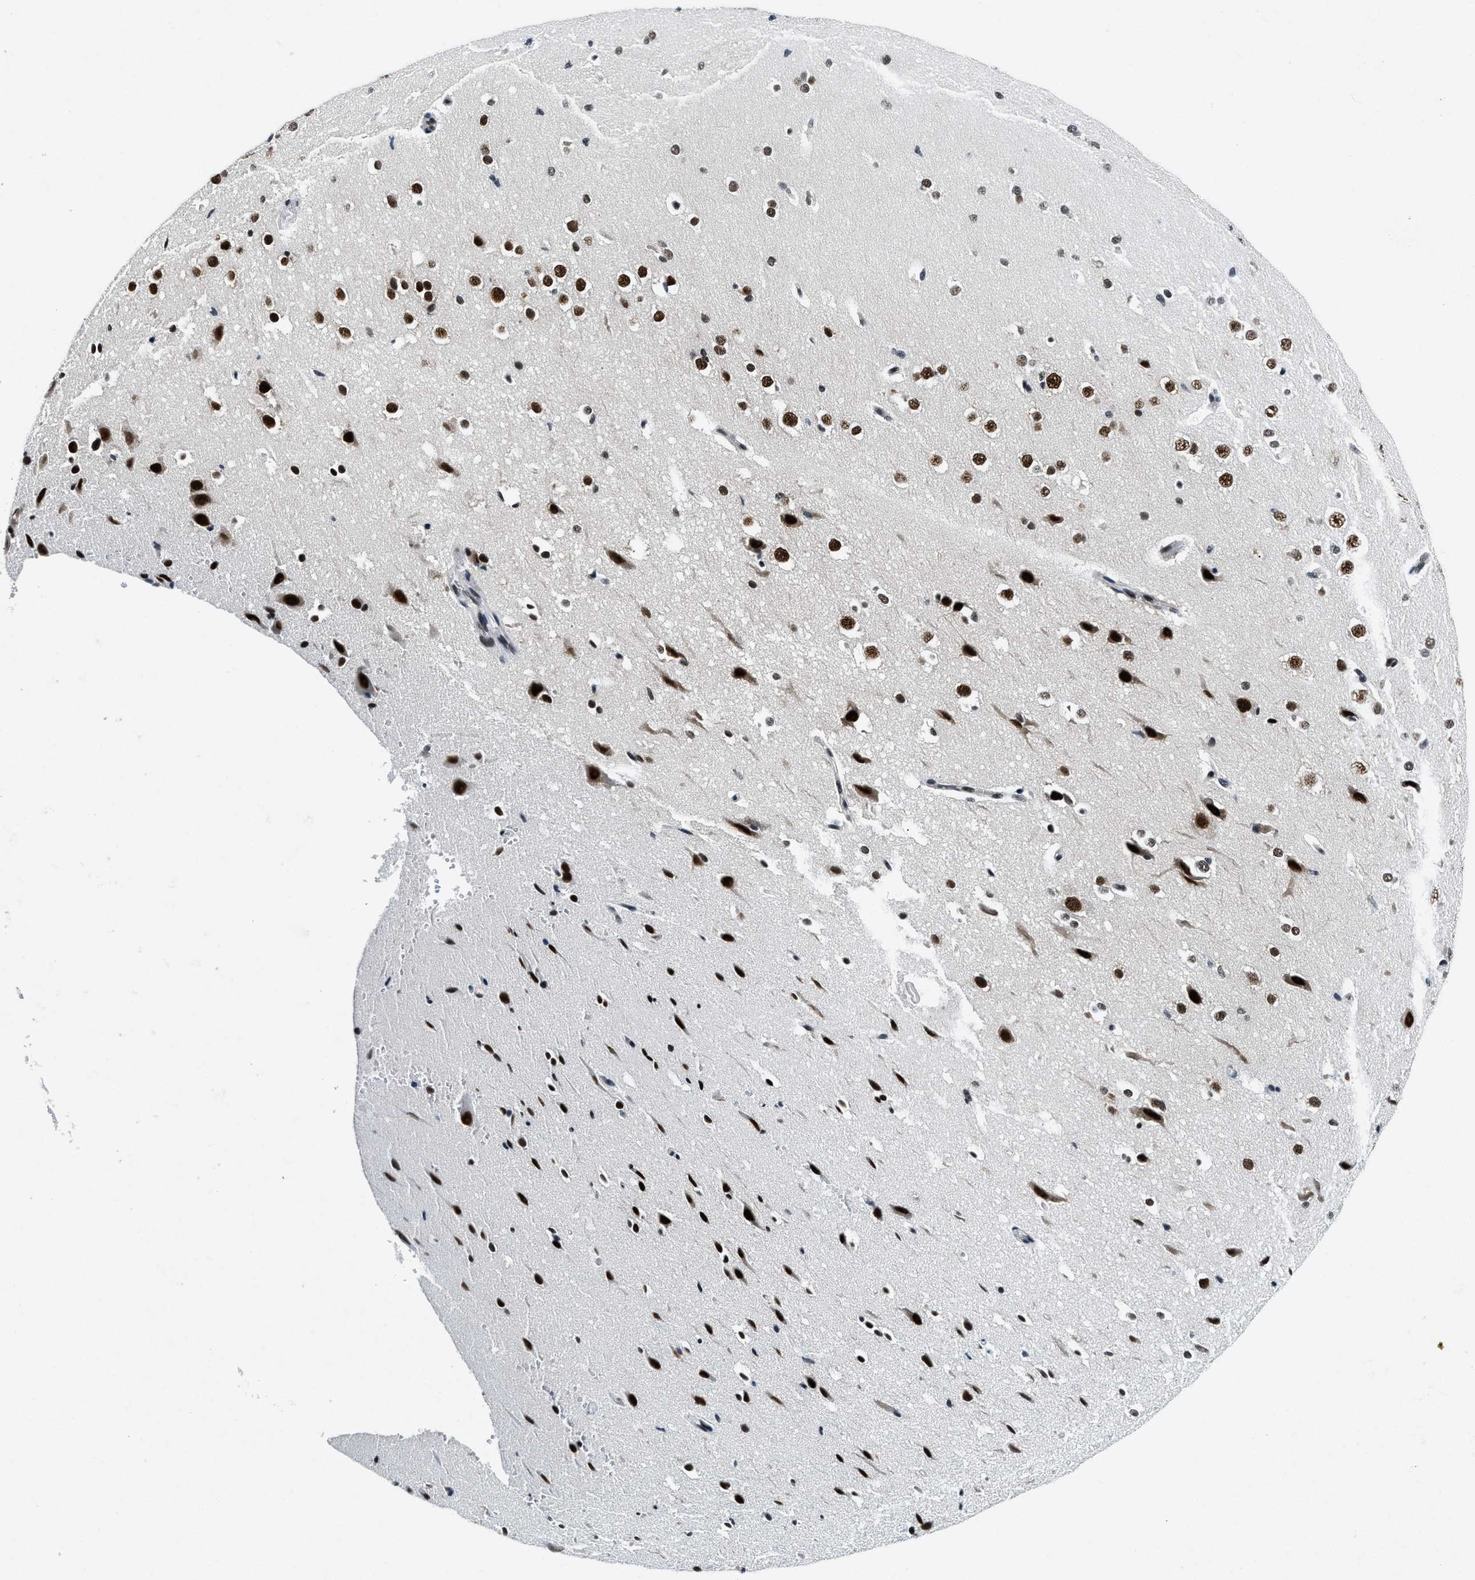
{"staining": {"intensity": "weak", "quantity": "25%-75%", "location": "nuclear"}, "tissue": "cerebral cortex", "cell_type": "Endothelial cells", "image_type": "normal", "snomed": [{"axis": "morphology", "description": "Normal tissue, NOS"}, {"axis": "morphology", "description": "Developmental malformation"}, {"axis": "topography", "description": "Cerebral cortex"}], "caption": "Protein expression analysis of normal cerebral cortex demonstrates weak nuclear positivity in about 25%-75% of endothelial cells. The staining is performed using DAB brown chromogen to label protein expression. The nuclei are counter-stained blue using hematoxylin.", "gene": "NCOA1", "patient": {"sex": "female", "age": 30}}